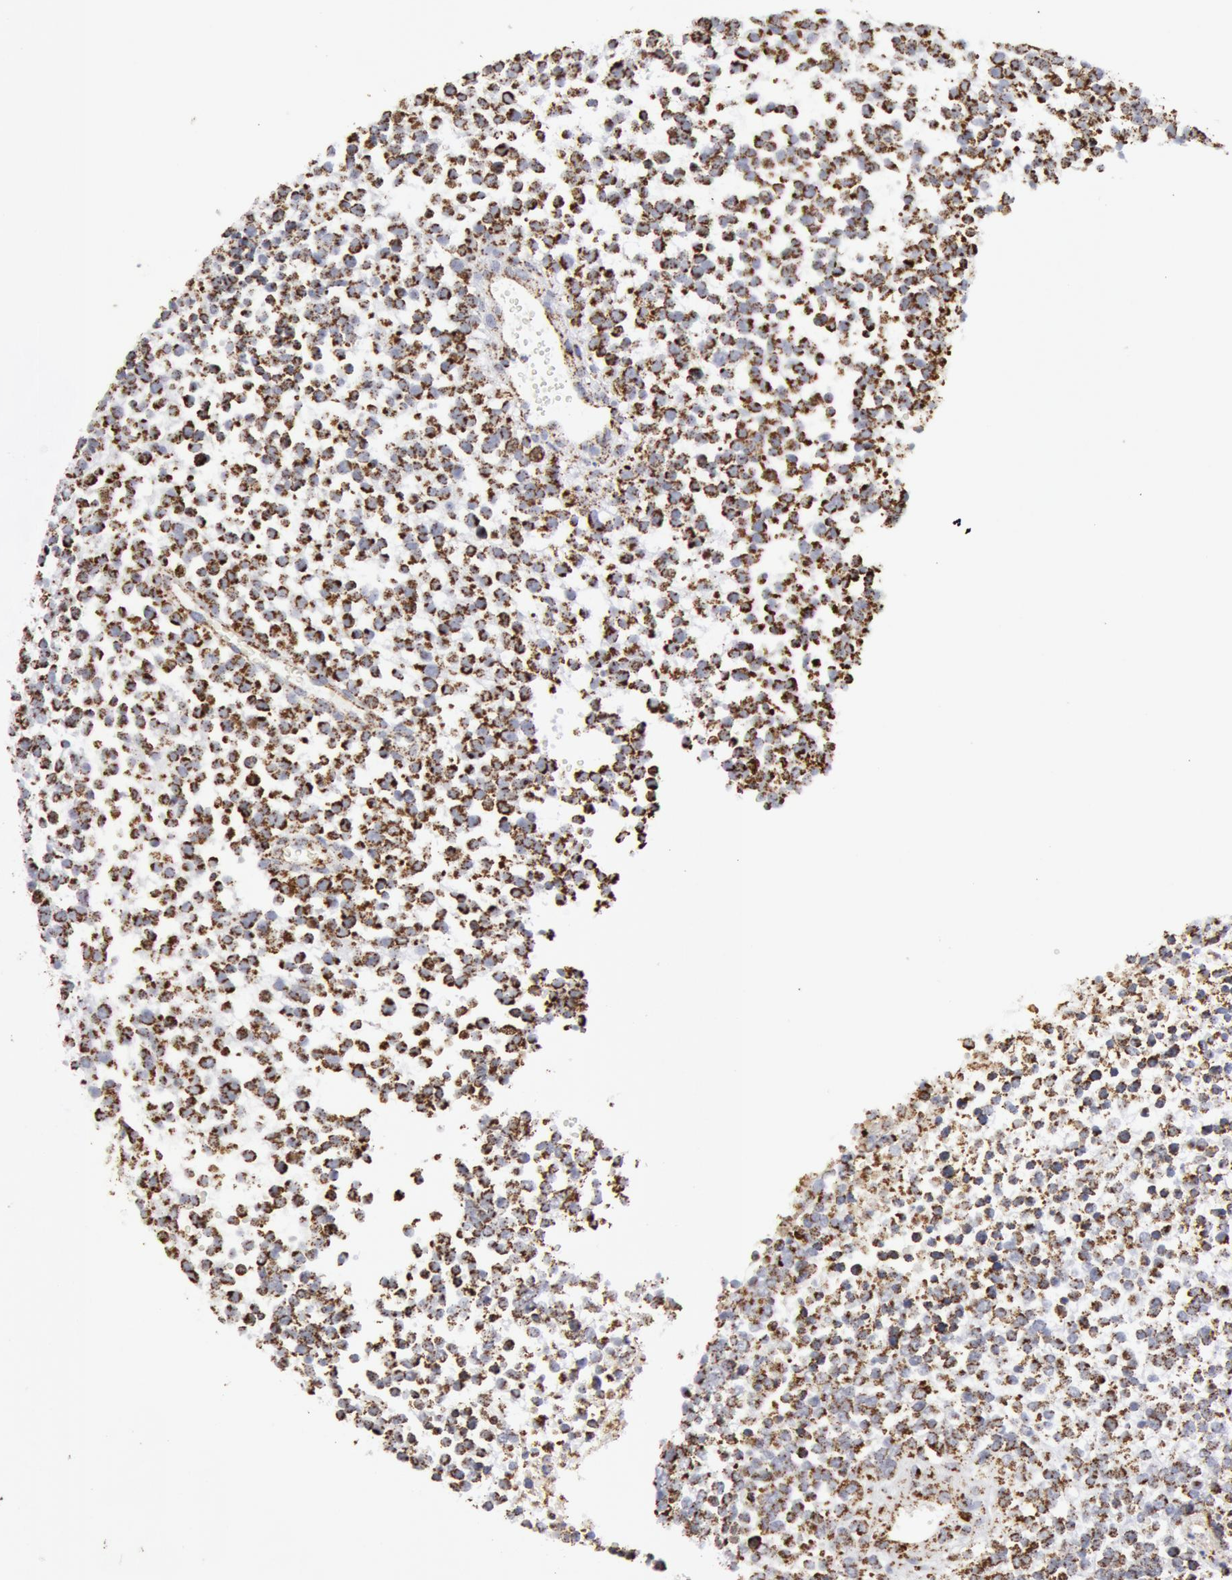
{"staining": {"intensity": "moderate", "quantity": "25%-75%", "location": "cytoplasmic/membranous"}, "tissue": "glioma", "cell_type": "Tumor cells", "image_type": "cancer", "snomed": [{"axis": "morphology", "description": "Glioma, malignant, High grade"}, {"axis": "topography", "description": "Brain"}], "caption": "Immunohistochemistry (IHC) of human high-grade glioma (malignant) displays medium levels of moderate cytoplasmic/membranous staining in about 25%-75% of tumor cells.", "gene": "ATP5F1B", "patient": {"sex": "male", "age": 66}}